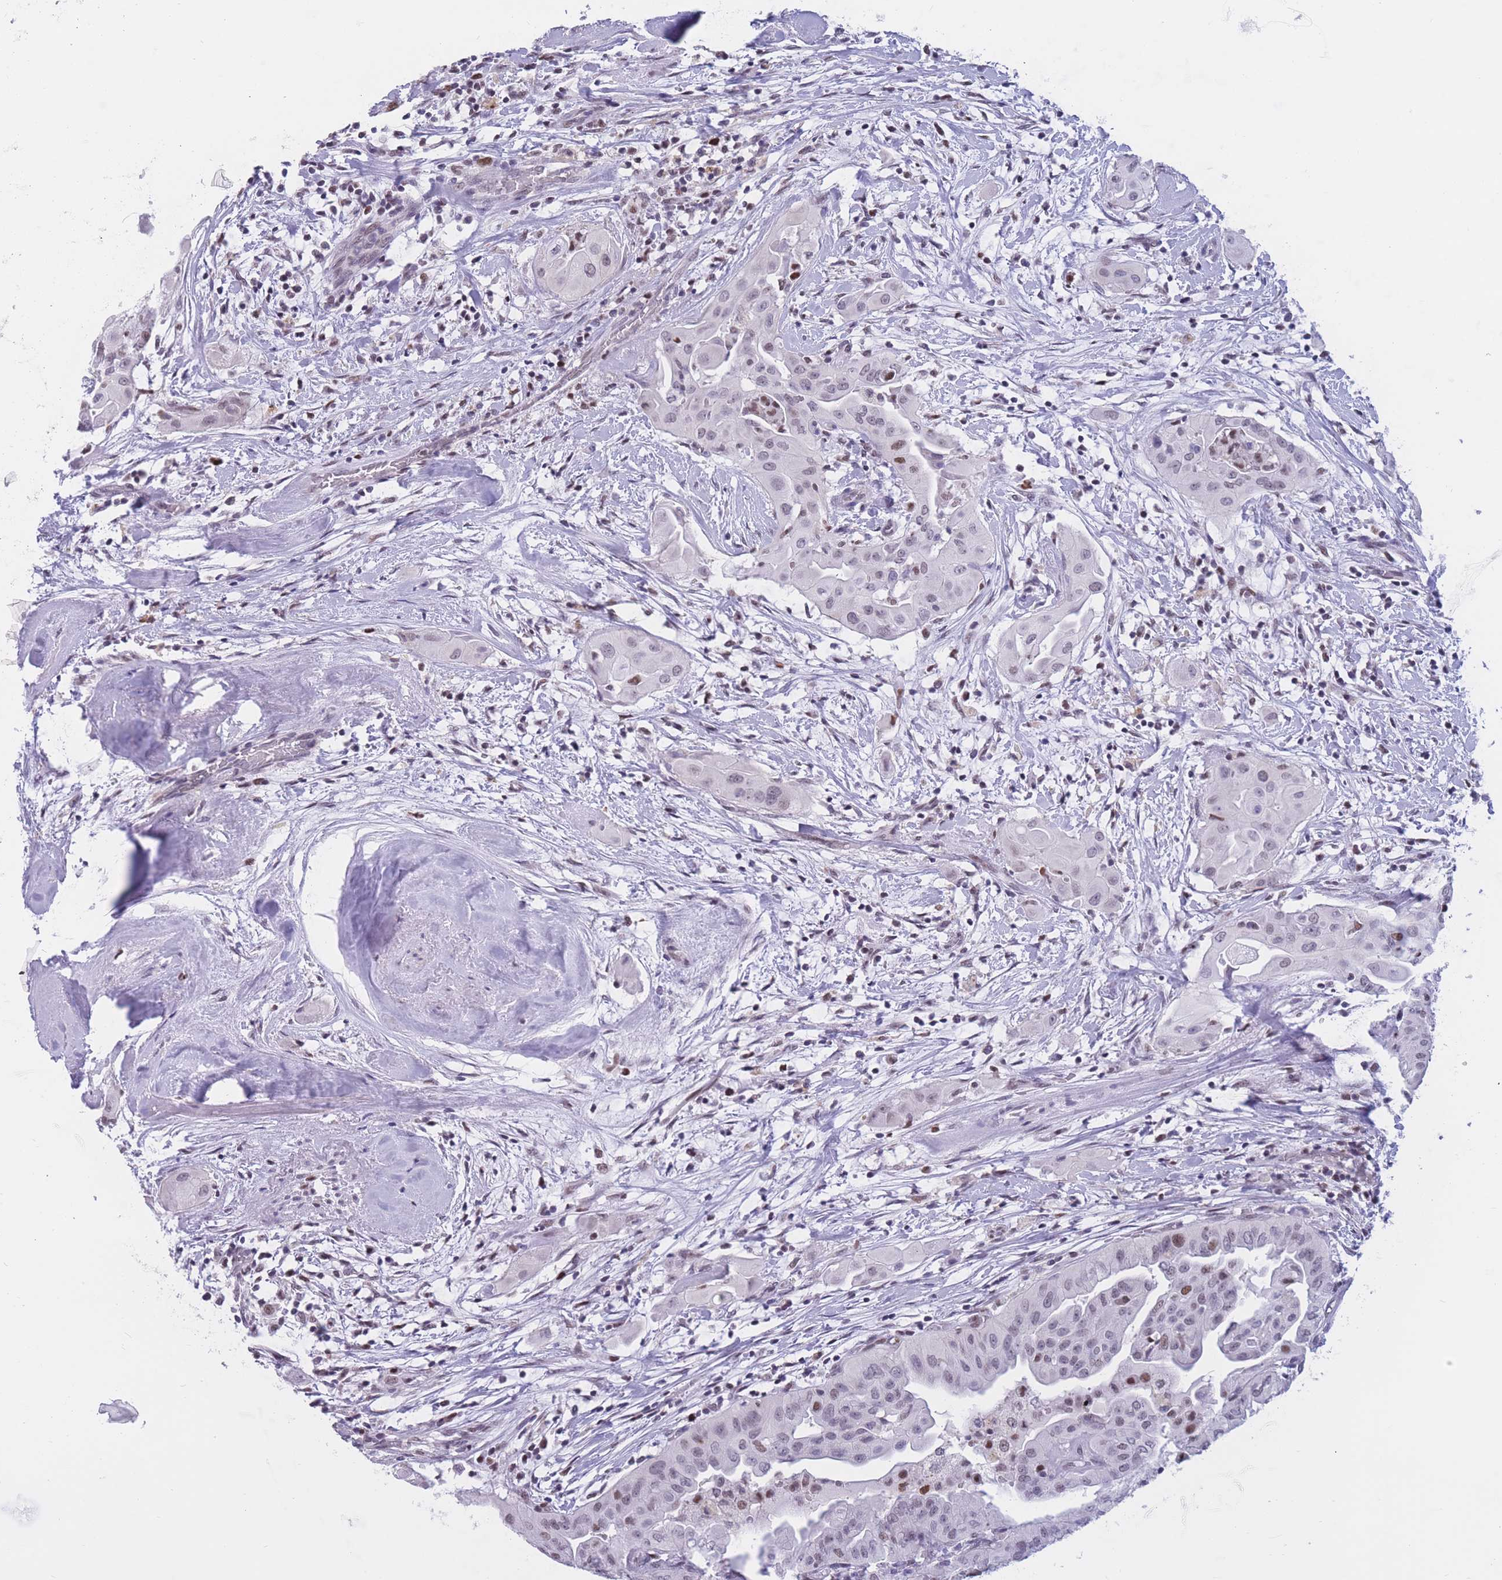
{"staining": {"intensity": "moderate", "quantity": "<25%", "location": "nuclear"}, "tissue": "thyroid cancer", "cell_type": "Tumor cells", "image_type": "cancer", "snomed": [{"axis": "morphology", "description": "Papillary adenocarcinoma, NOS"}, {"axis": "topography", "description": "Thyroid gland"}], "caption": "A low amount of moderate nuclear positivity is appreciated in about <25% of tumor cells in thyroid papillary adenocarcinoma tissue.", "gene": "NASP", "patient": {"sex": "female", "age": 59}}